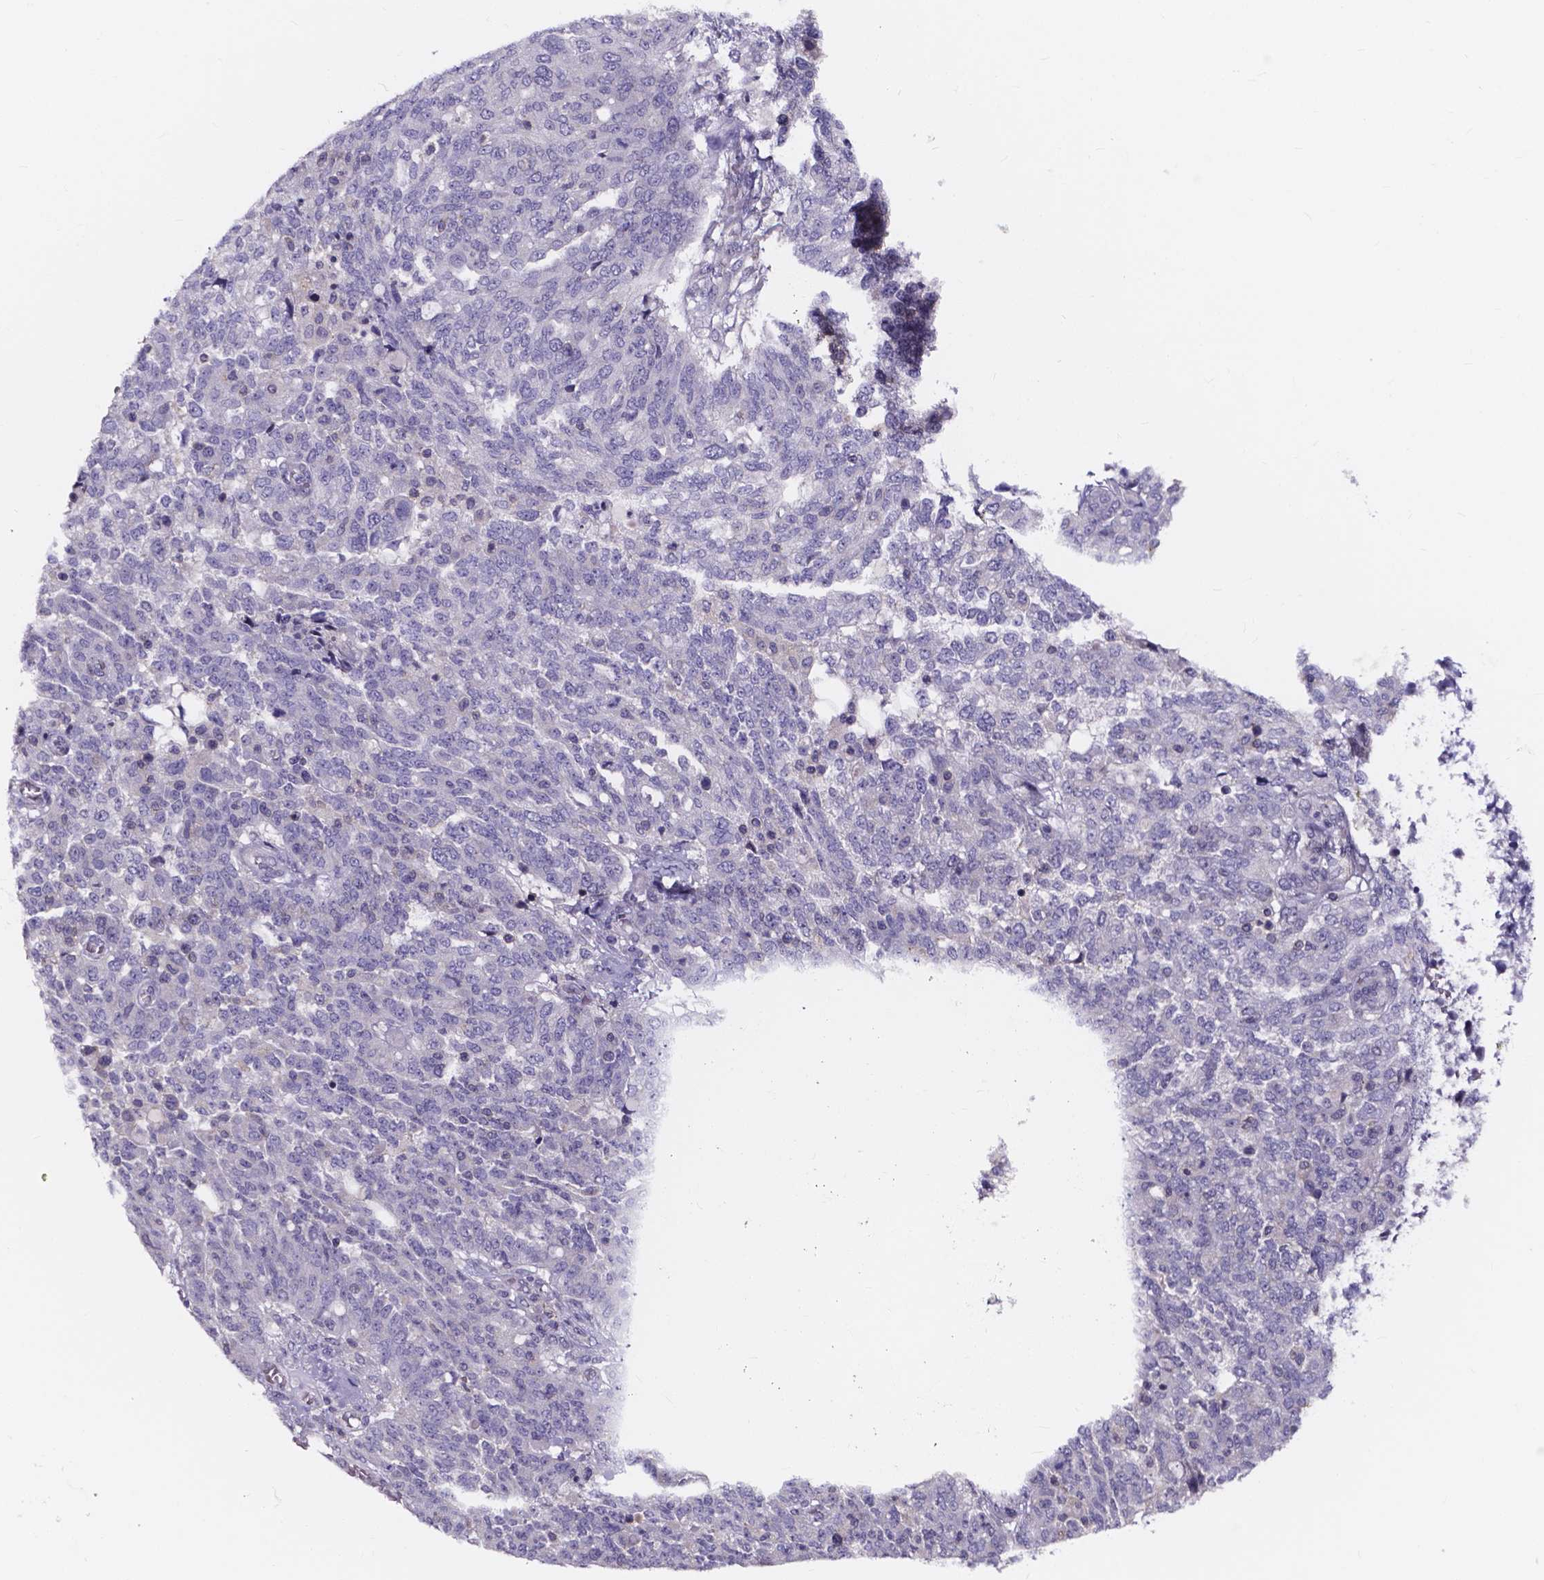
{"staining": {"intensity": "negative", "quantity": "none", "location": "none"}, "tissue": "ovarian cancer", "cell_type": "Tumor cells", "image_type": "cancer", "snomed": [{"axis": "morphology", "description": "Cystadenocarcinoma, serous, NOS"}, {"axis": "topography", "description": "Ovary"}], "caption": "IHC of human ovarian serous cystadenocarcinoma displays no staining in tumor cells. Nuclei are stained in blue.", "gene": "SPOCD1", "patient": {"sex": "female", "age": 67}}